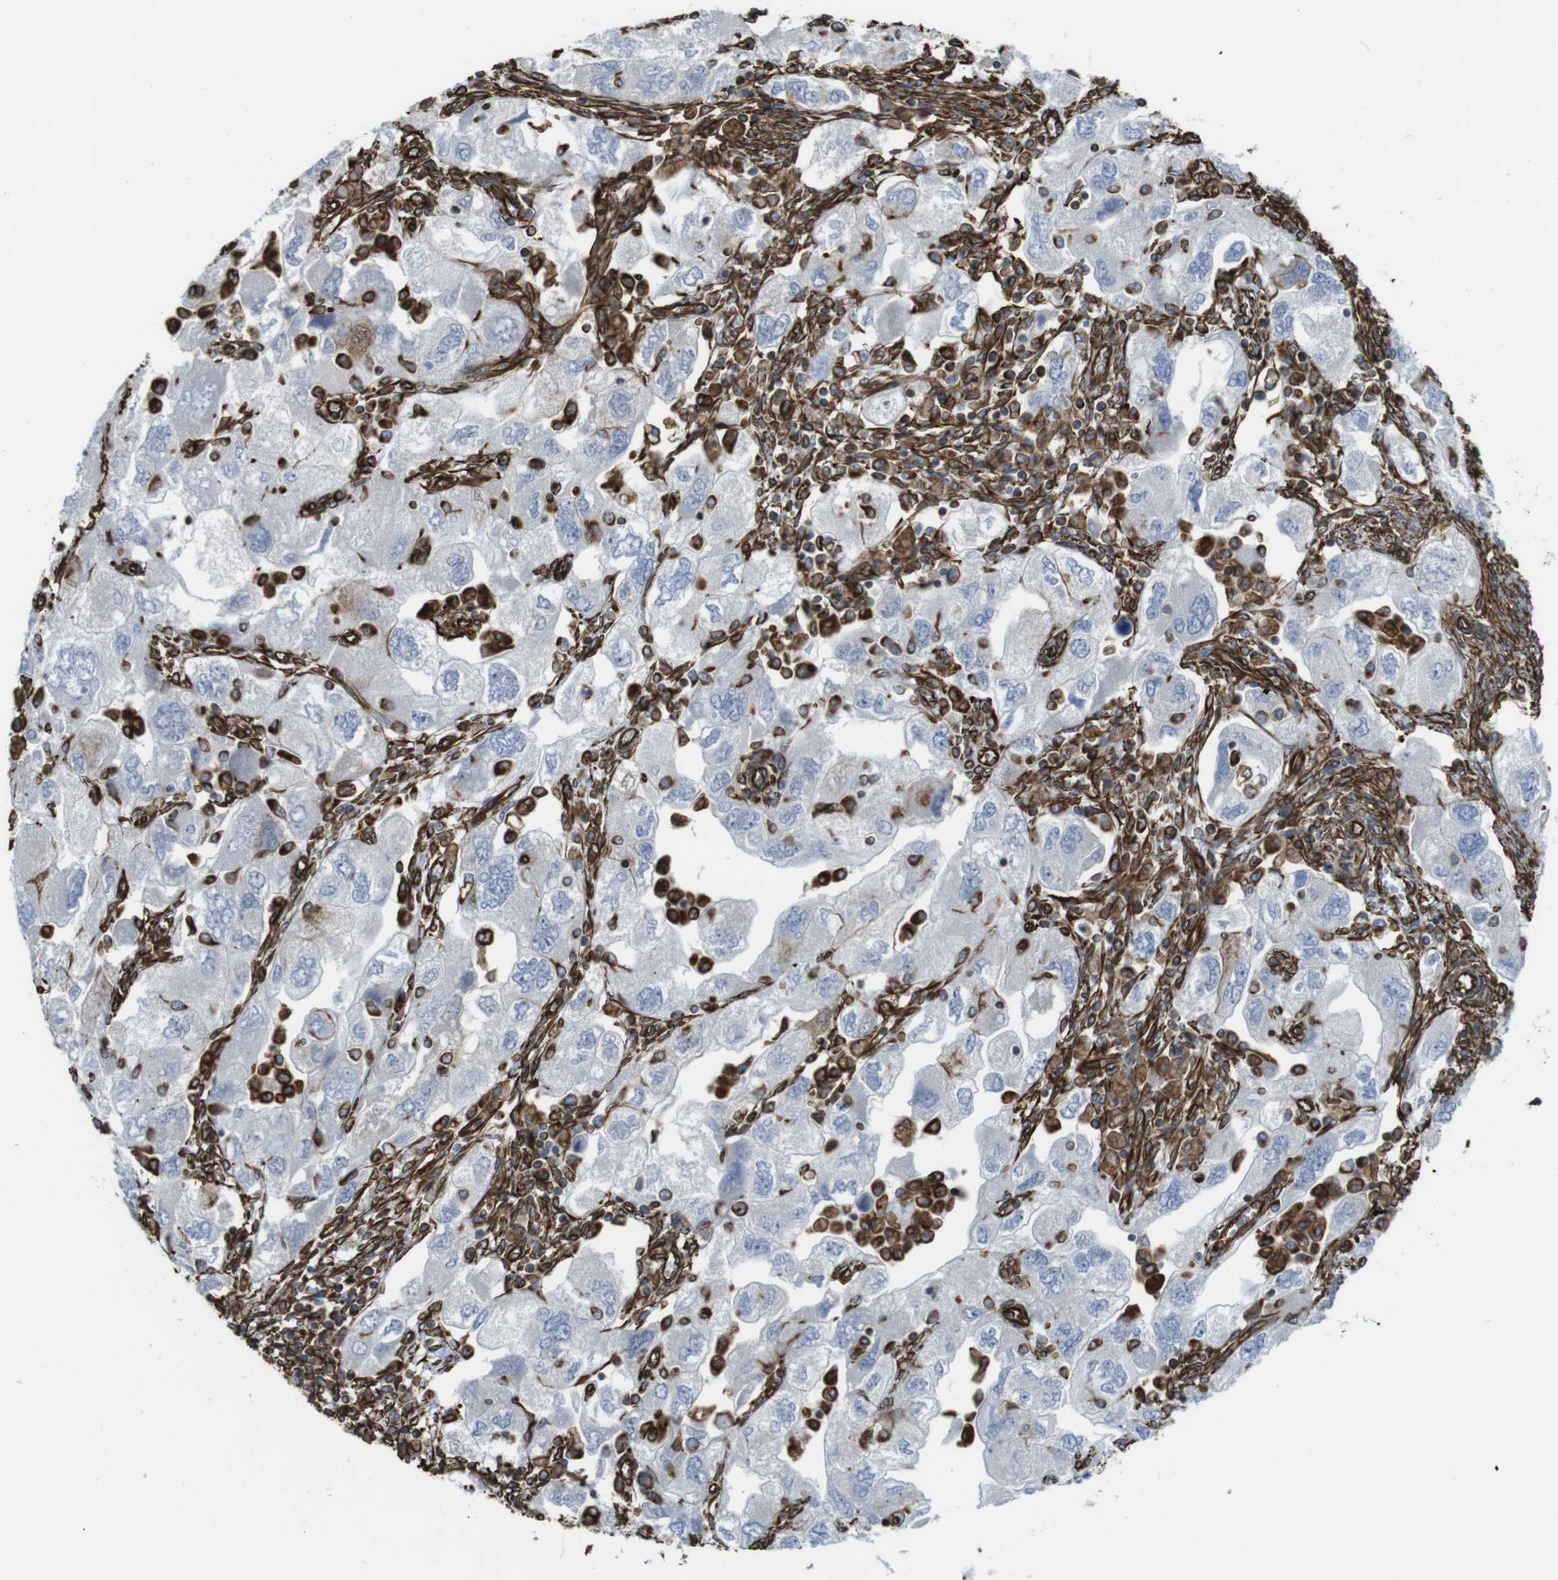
{"staining": {"intensity": "negative", "quantity": "none", "location": "none"}, "tissue": "ovarian cancer", "cell_type": "Tumor cells", "image_type": "cancer", "snomed": [{"axis": "morphology", "description": "Carcinoma, NOS"}, {"axis": "morphology", "description": "Cystadenocarcinoma, serous, NOS"}, {"axis": "topography", "description": "Ovary"}], "caption": "Immunohistochemistry (IHC) micrograph of neoplastic tissue: ovarian carcinoma stained with DAB (3,3'-diaminobenzidine) demonstrates no significant protein positivity in tumor cells.", "gene": "RALGPS1", "patient": {"sex": "female", "age": 69}}